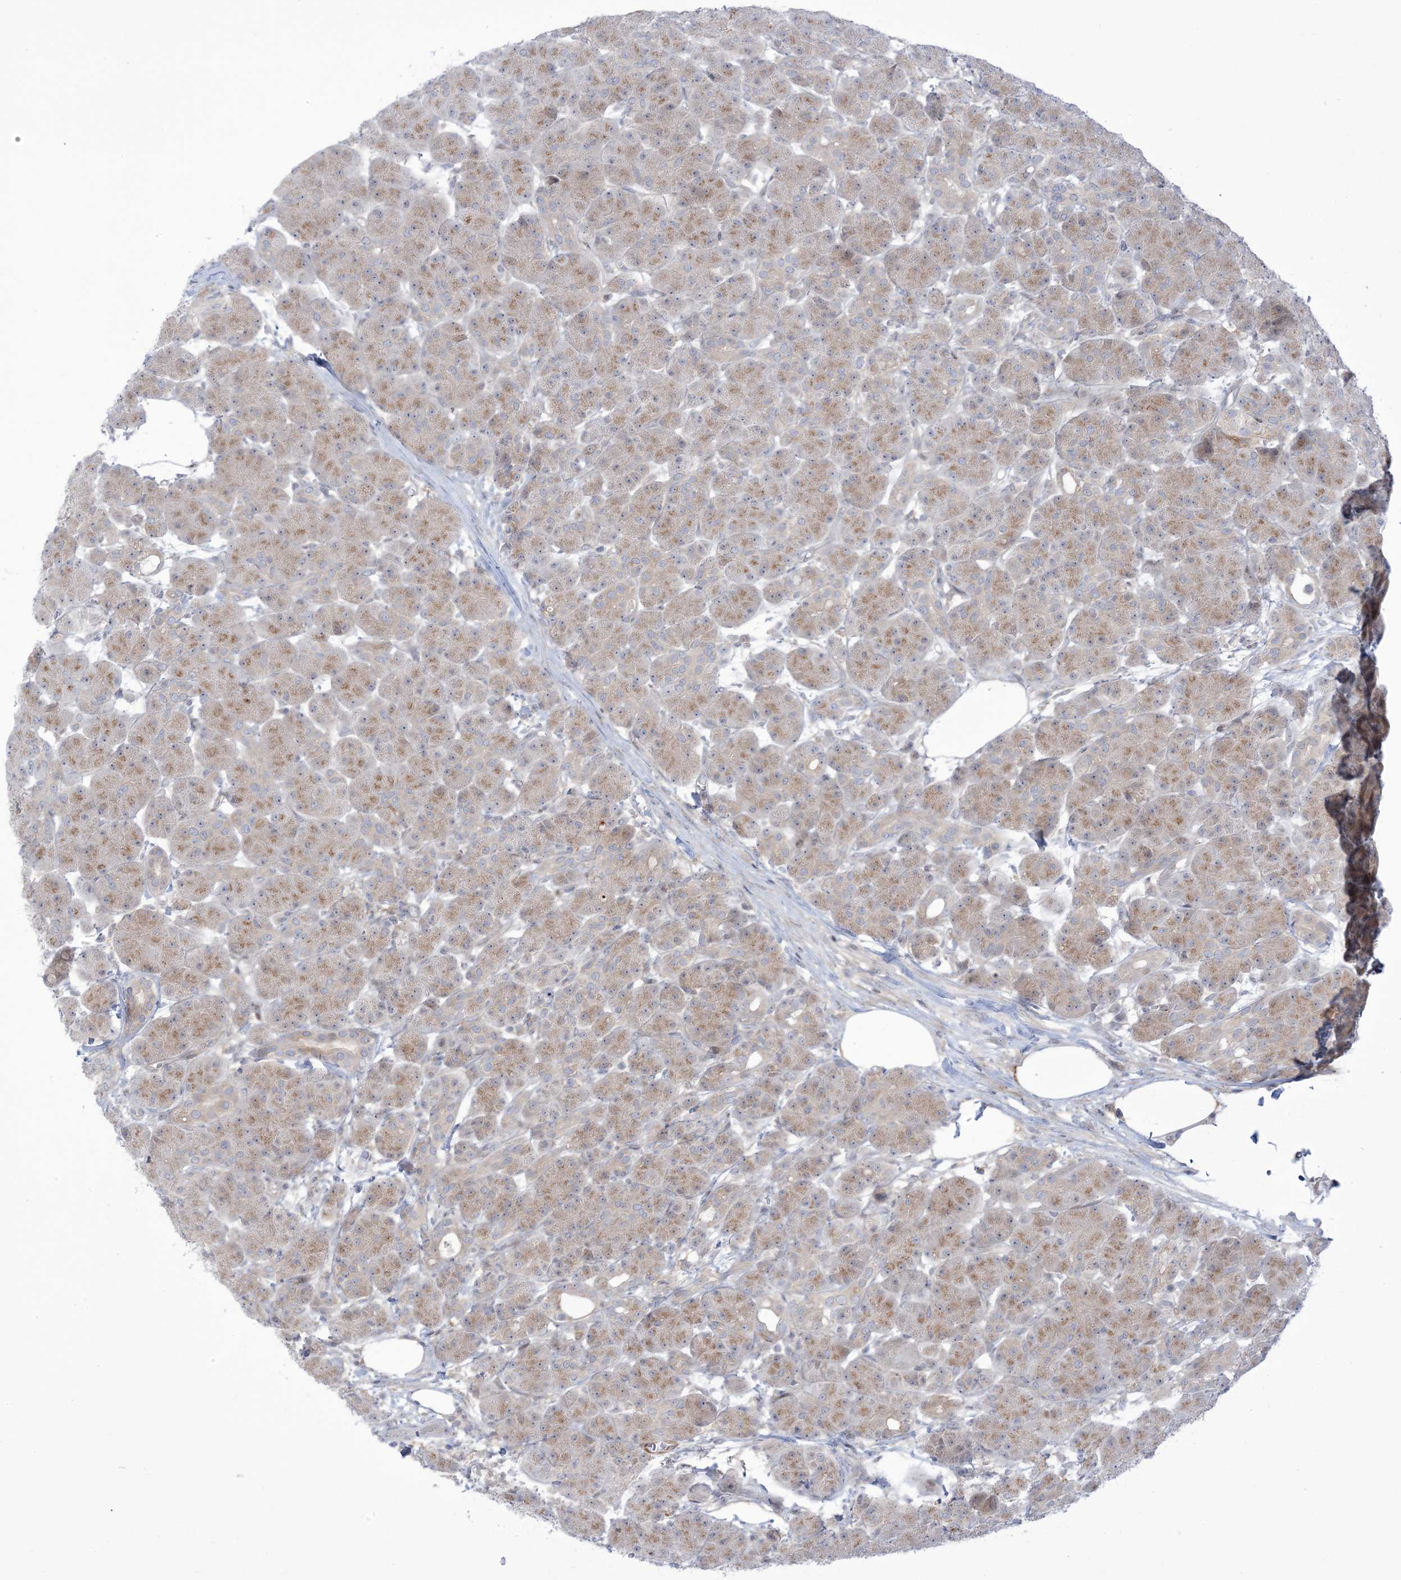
{"staining": {"intensity": "moderate", "quantity": "25%-75%", "location": "cytoplasmic/membranous"}, "tissue": "pancreas", "cell_type": "Exocrine glandular cells", "image_type": "normal", "snomed": [{"axis": "morphology", "description": "Normal tissue, NOS"}, {"axis": "topography", "description": "Pancreas"}], "caption": "Approximately 25%-75% of exocrine glandular cells in normal pancreas show moderate cytoplasmic/membranous protein staining as visualized by brown immunohistochemical staining.", "gene": "AFTPH", "patient": {"sex": "male", "age": 63}}